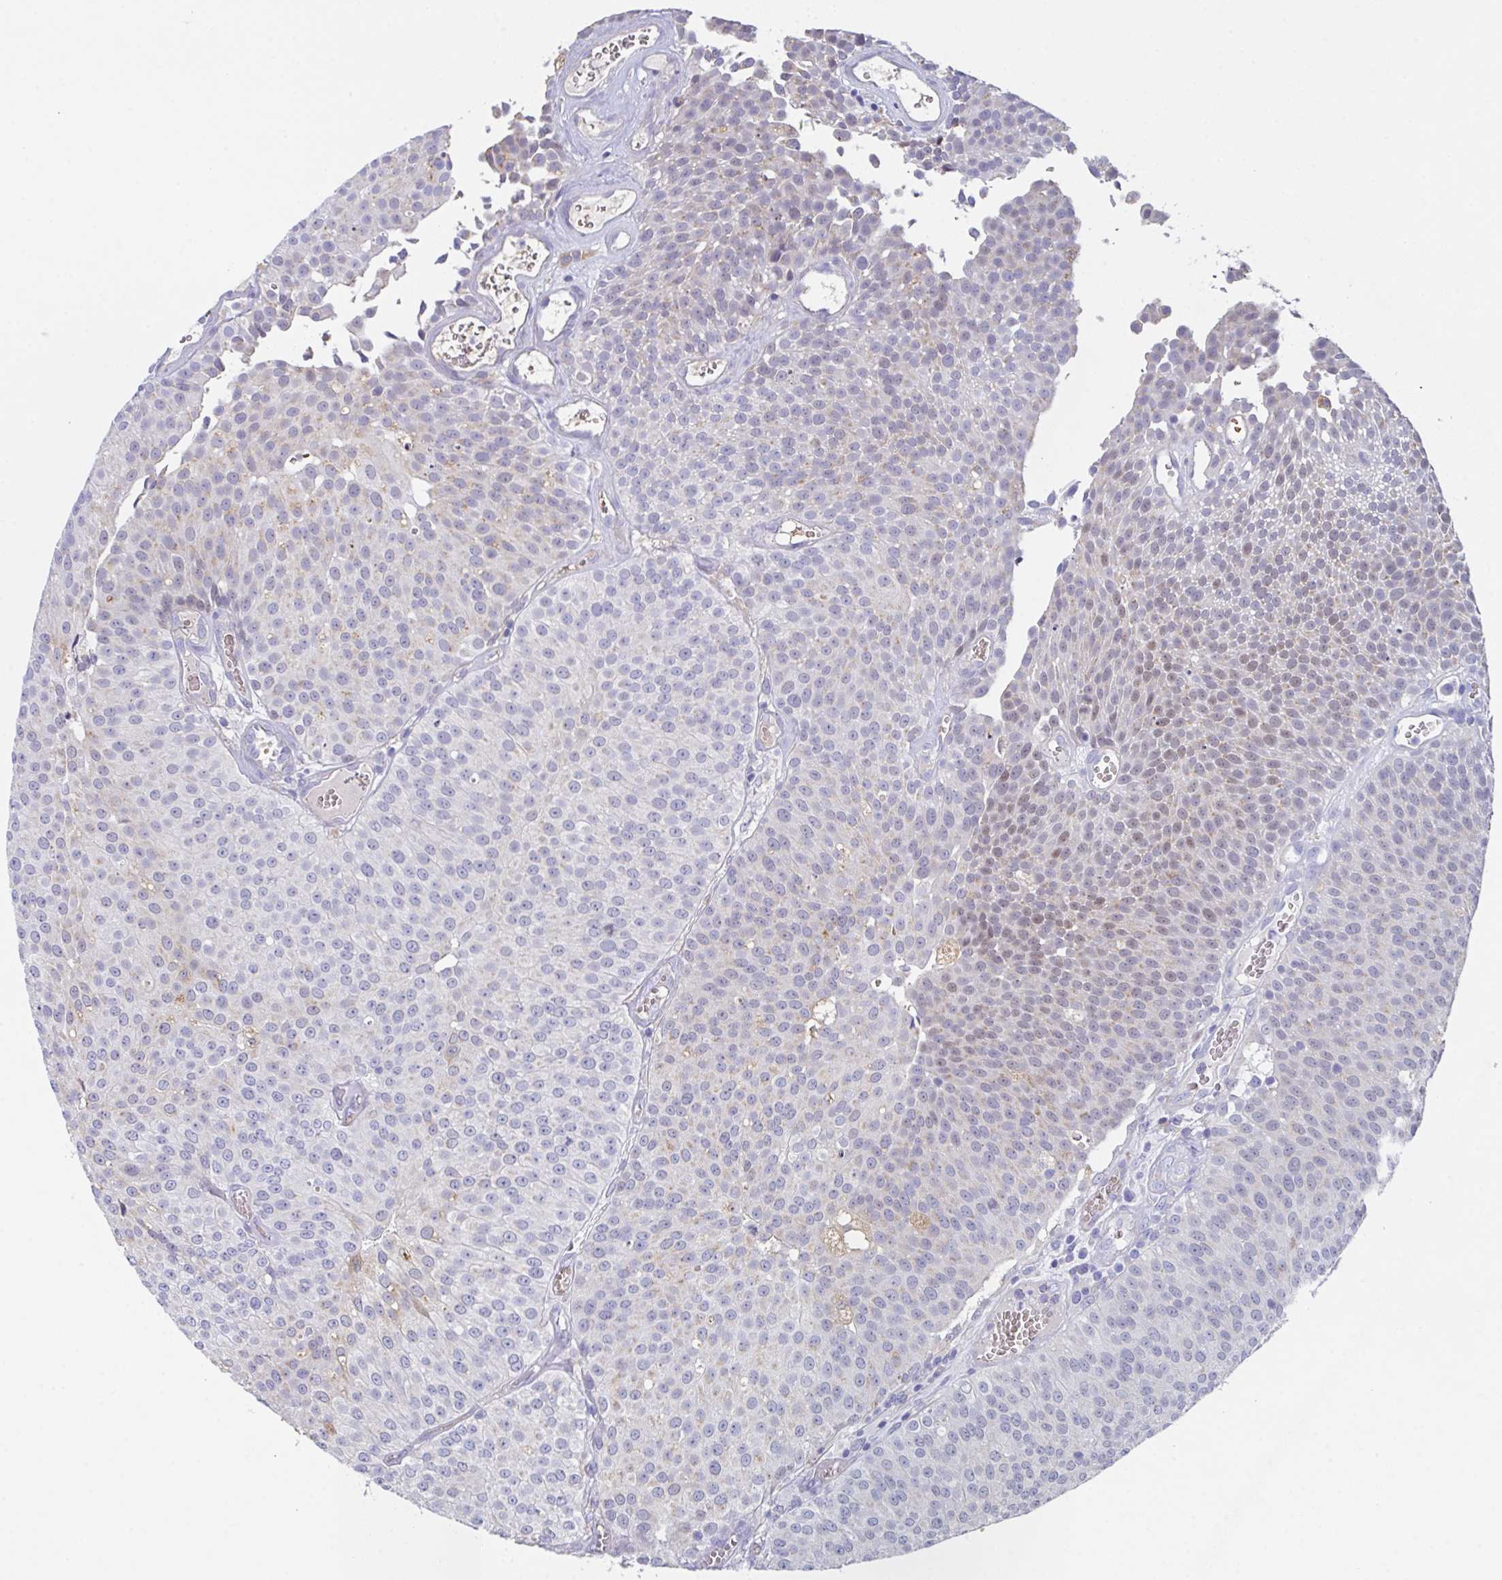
{"staining": {"intensity": "weak", "quantity": "<25%", "location": "nuclear"}, "tissue": "urothelial cancer", "cell_type": "Tumor cells", "image_type": "cancer", "snomed": [{"axis": "morphology", "description": "Urothelial carcinoma, Low grade"}, {"axis": "topography", "description": "Urinary bladder"}], "caption": "Immunohistochemistry (IHC) photomicrograph of neoplastic tissue: human urothelial cancer stained with DAB (3,3'-diaminobenzidine) exhibits no significant protein staining in tumor cells. The staining is performed using DAB (3,3'-diaminobenzidine) brown chromogen with nuclei counter-stained in using hematoxylin.", "gene": "TFAP2C", "patient": {"sex": "female", "age": 79}}